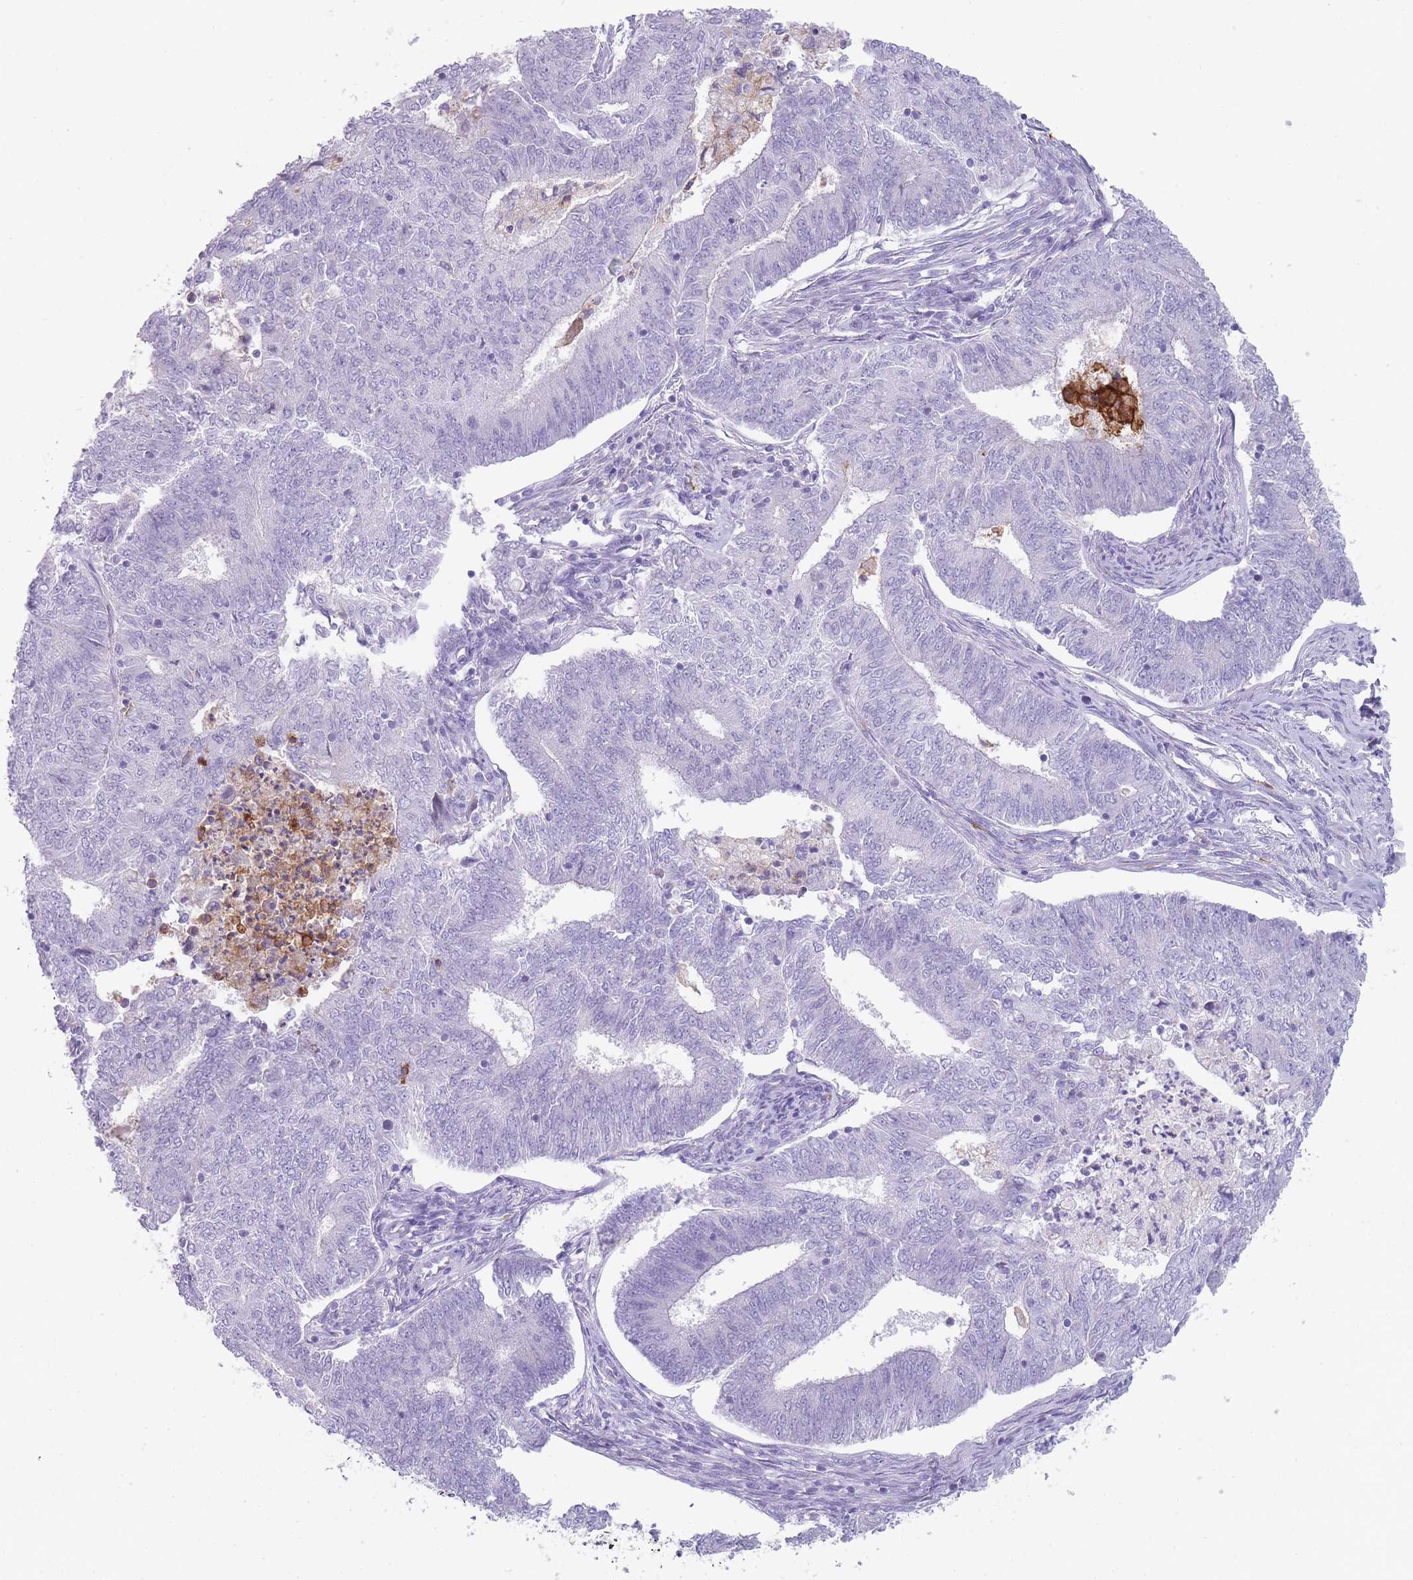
{"staining": {"intensity": "negative", "quantity": "none", "location": "none"}, "tissue": "endometrial cancer", "cell_type": "Tumor cells", "image_type": "cancer", "snomed": [{"axis": "morphology", "description": "Adenocarcinoma, NOS"}, {"axis": "topography", "description": "Endometrium"}], "caption": "Endometrial adenocarcinoma was stained to show a protein in brown. There is no significant staining in tumor cells.", "gene": "CR1L", "patient": {"sex": "female", "age": 62}}